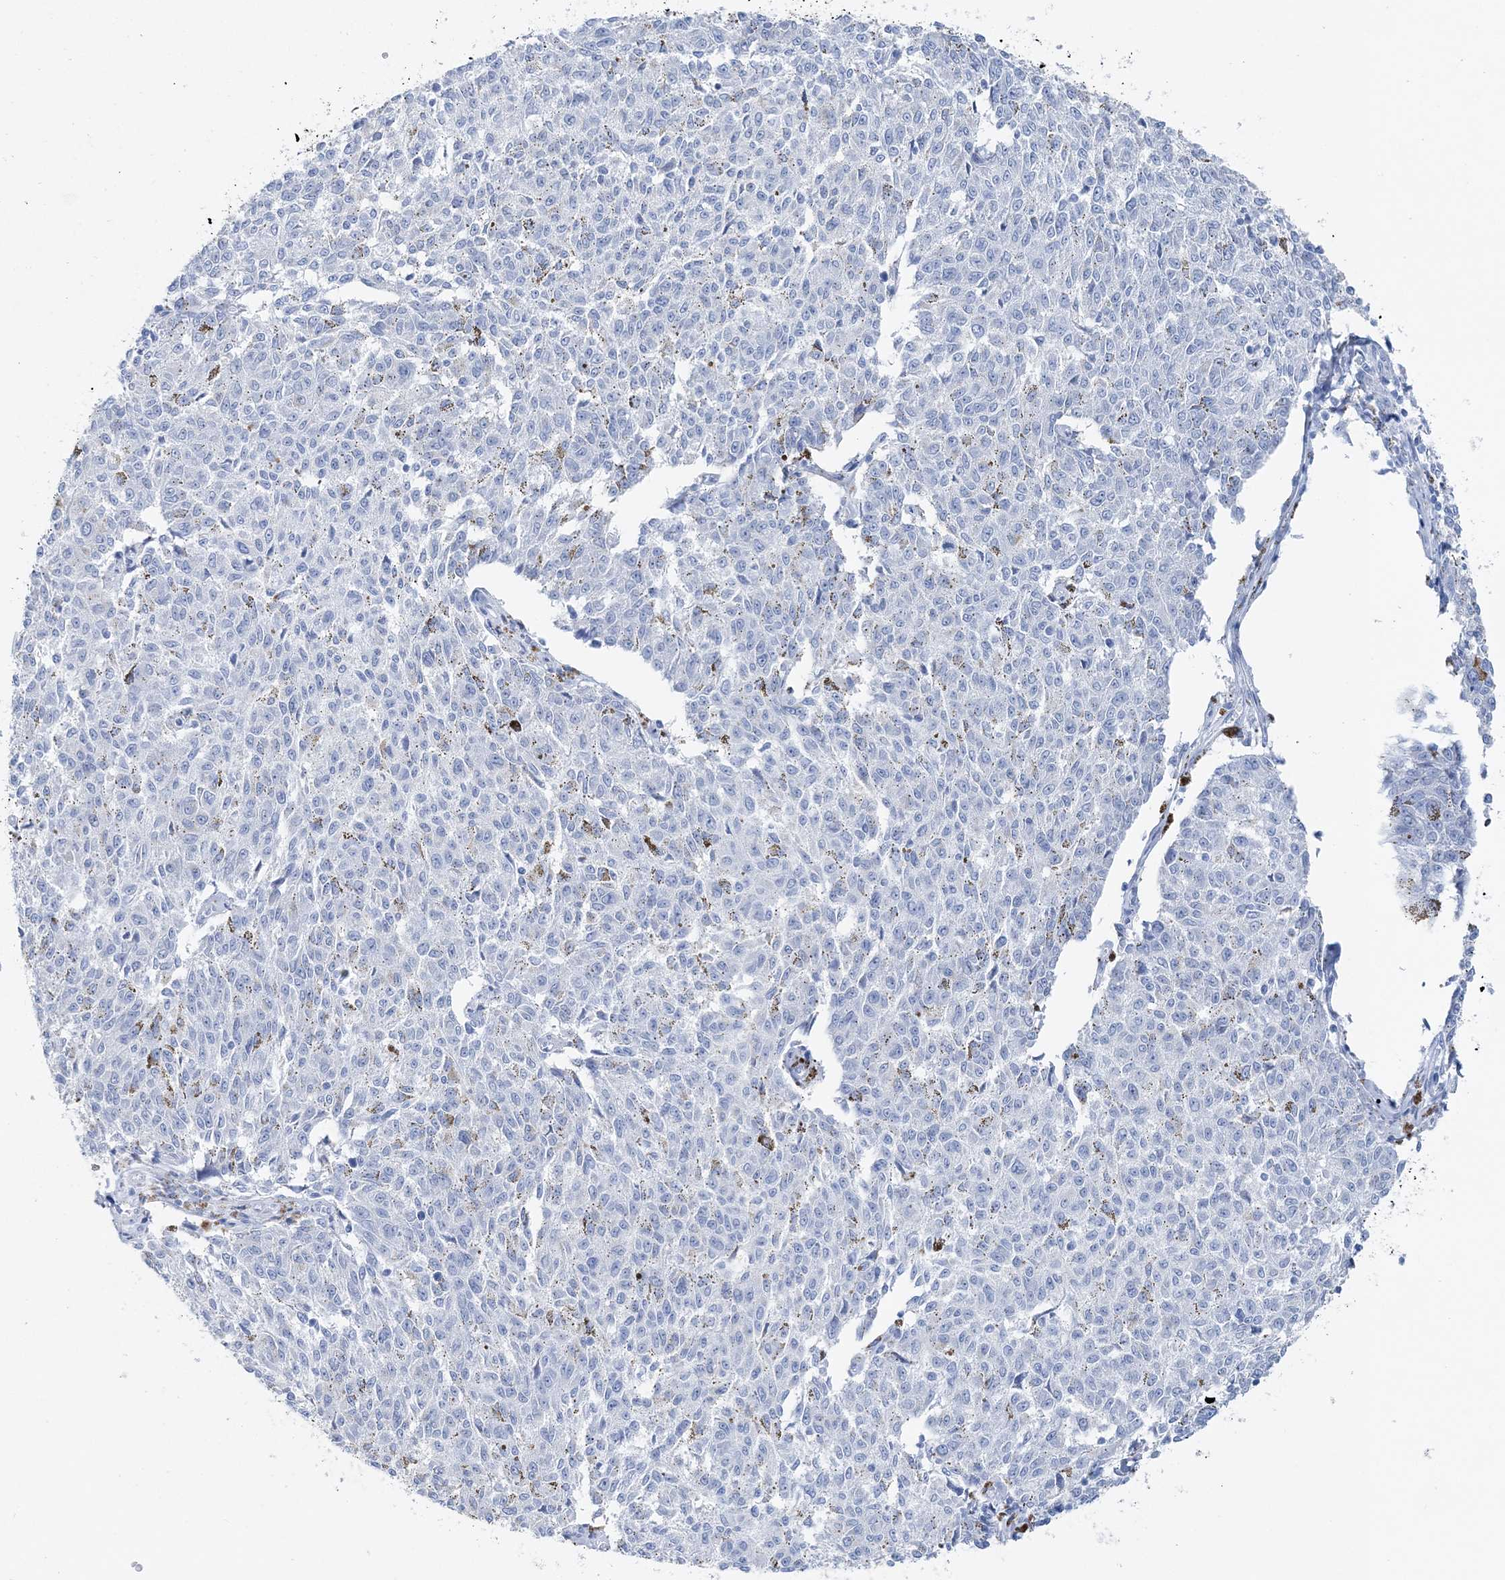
{"staining": {"intensity": "negative", "quantity": "none", "location": "none"}, "tissue": "melanoma", "cell_type": "Tumor cells", "image_type": "cancer", "snomed": [{"axis": "morphology", "description": "Malignant melanoma, NOS"}, {"axis": "topography", "description": "Skin"}], "caption": "IHC photomicrograph of neoplastic tissue: human malignant melanoma stained with DAB (3,3'-diaminobenzidine) reveals no significant protein positivity in tumor cells. (DAB immunohistochemistry (IHC) visualized using brightfield microscopy, high magnification).", "gene": "TSPYL6", "patient": {"sex": "female", "age": 72}}